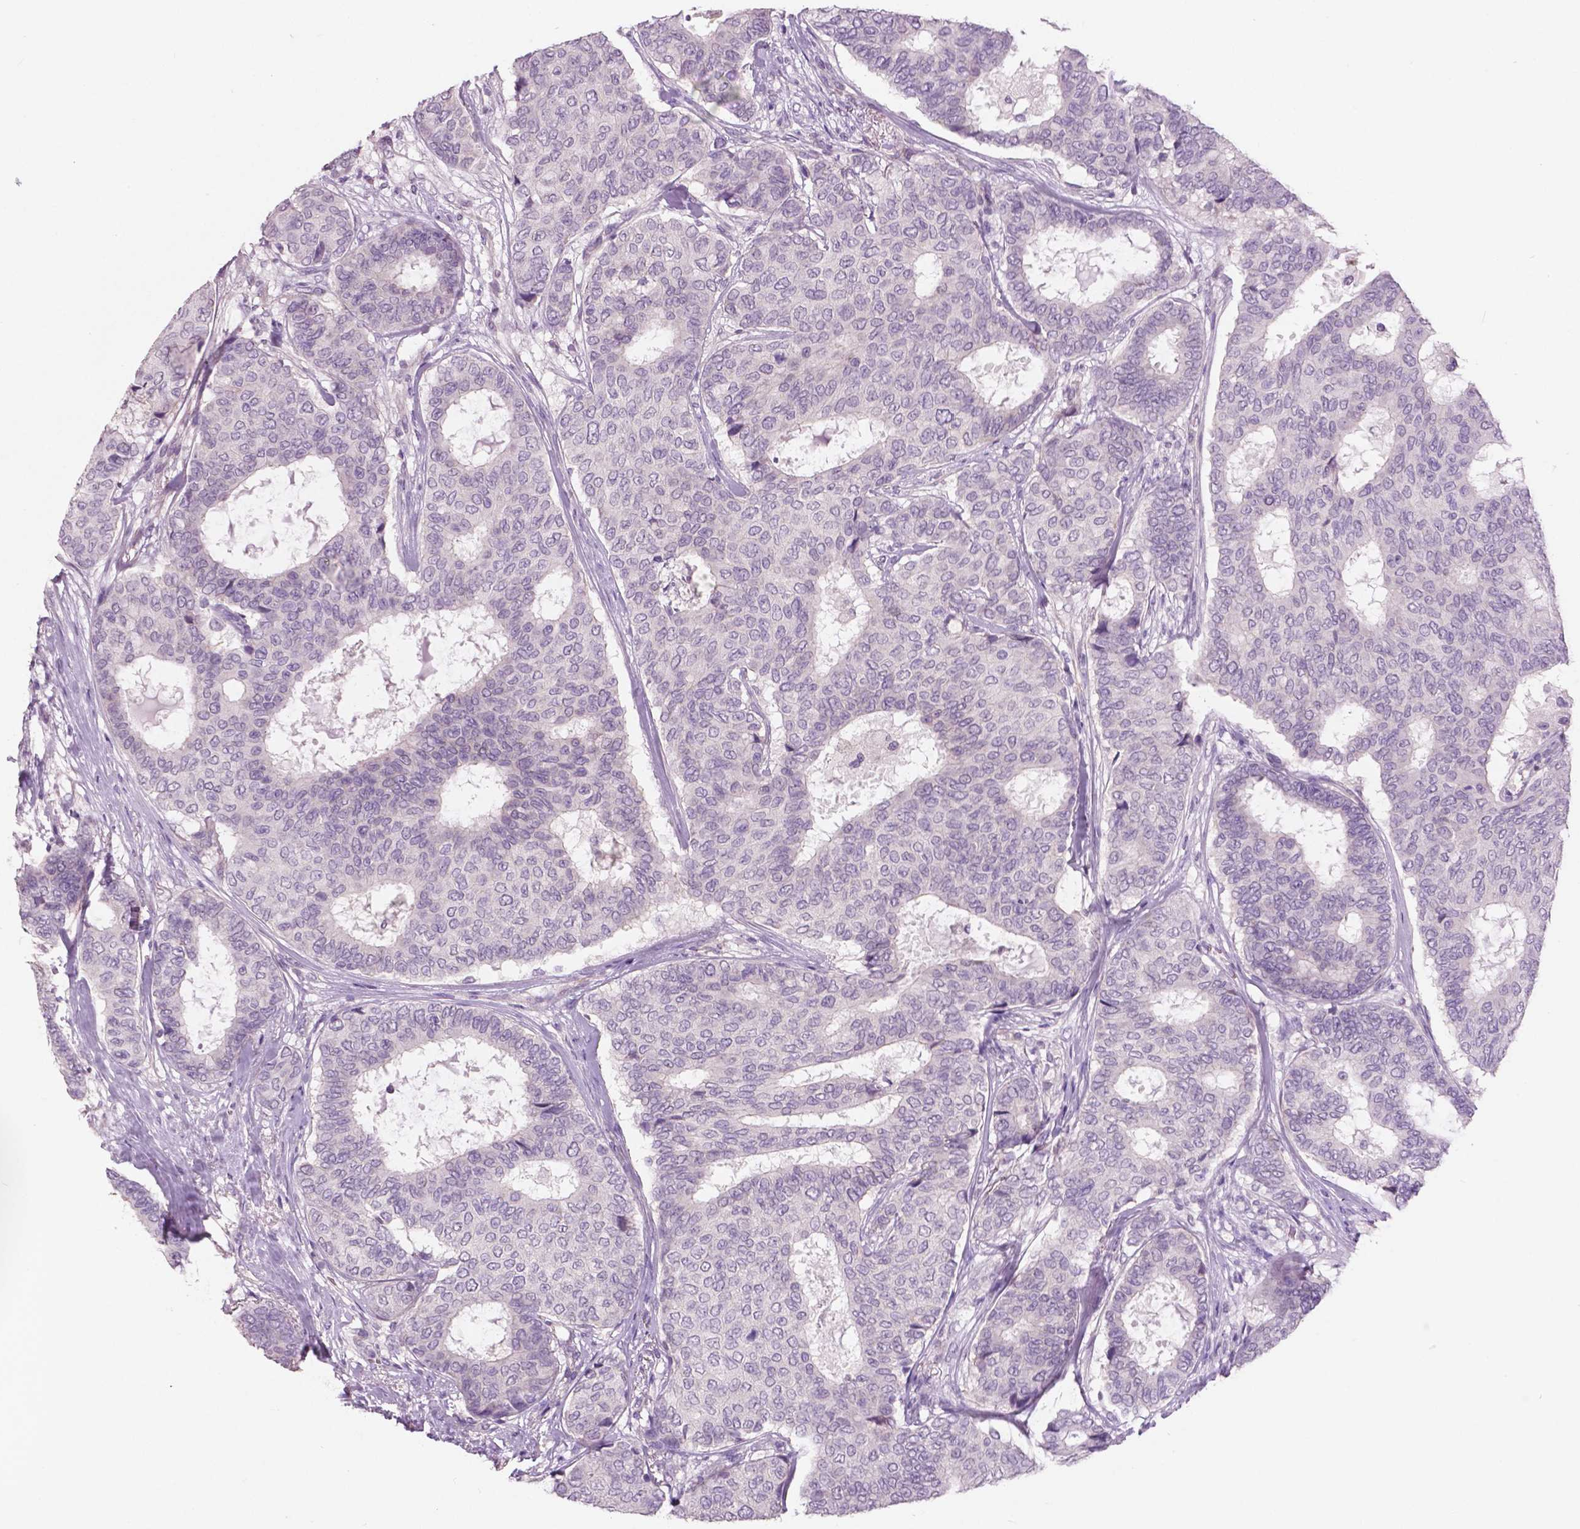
{"staining": {"intensity": "negative", "quantity": "none", "location": "none"}, "tissue": "breast cancer", "cell_type": "Tumor cells", "image_type": "cancer", "snomed": [{"axis": "morphology", "description": "Duct carcinoma"}, {"axis": "topography", "description": "Breast"}], "caption": "Protein analysis of breast intraductal carcinoma shows no significant positivity in tumor cells. (Brightfield microscopy of DAB (3,3'-diaminobenzidine) immunohistochemistry (IHC) at high magnification).", "gene": "GRIN2A", "patient": {"sex": "female", "age": 75}}